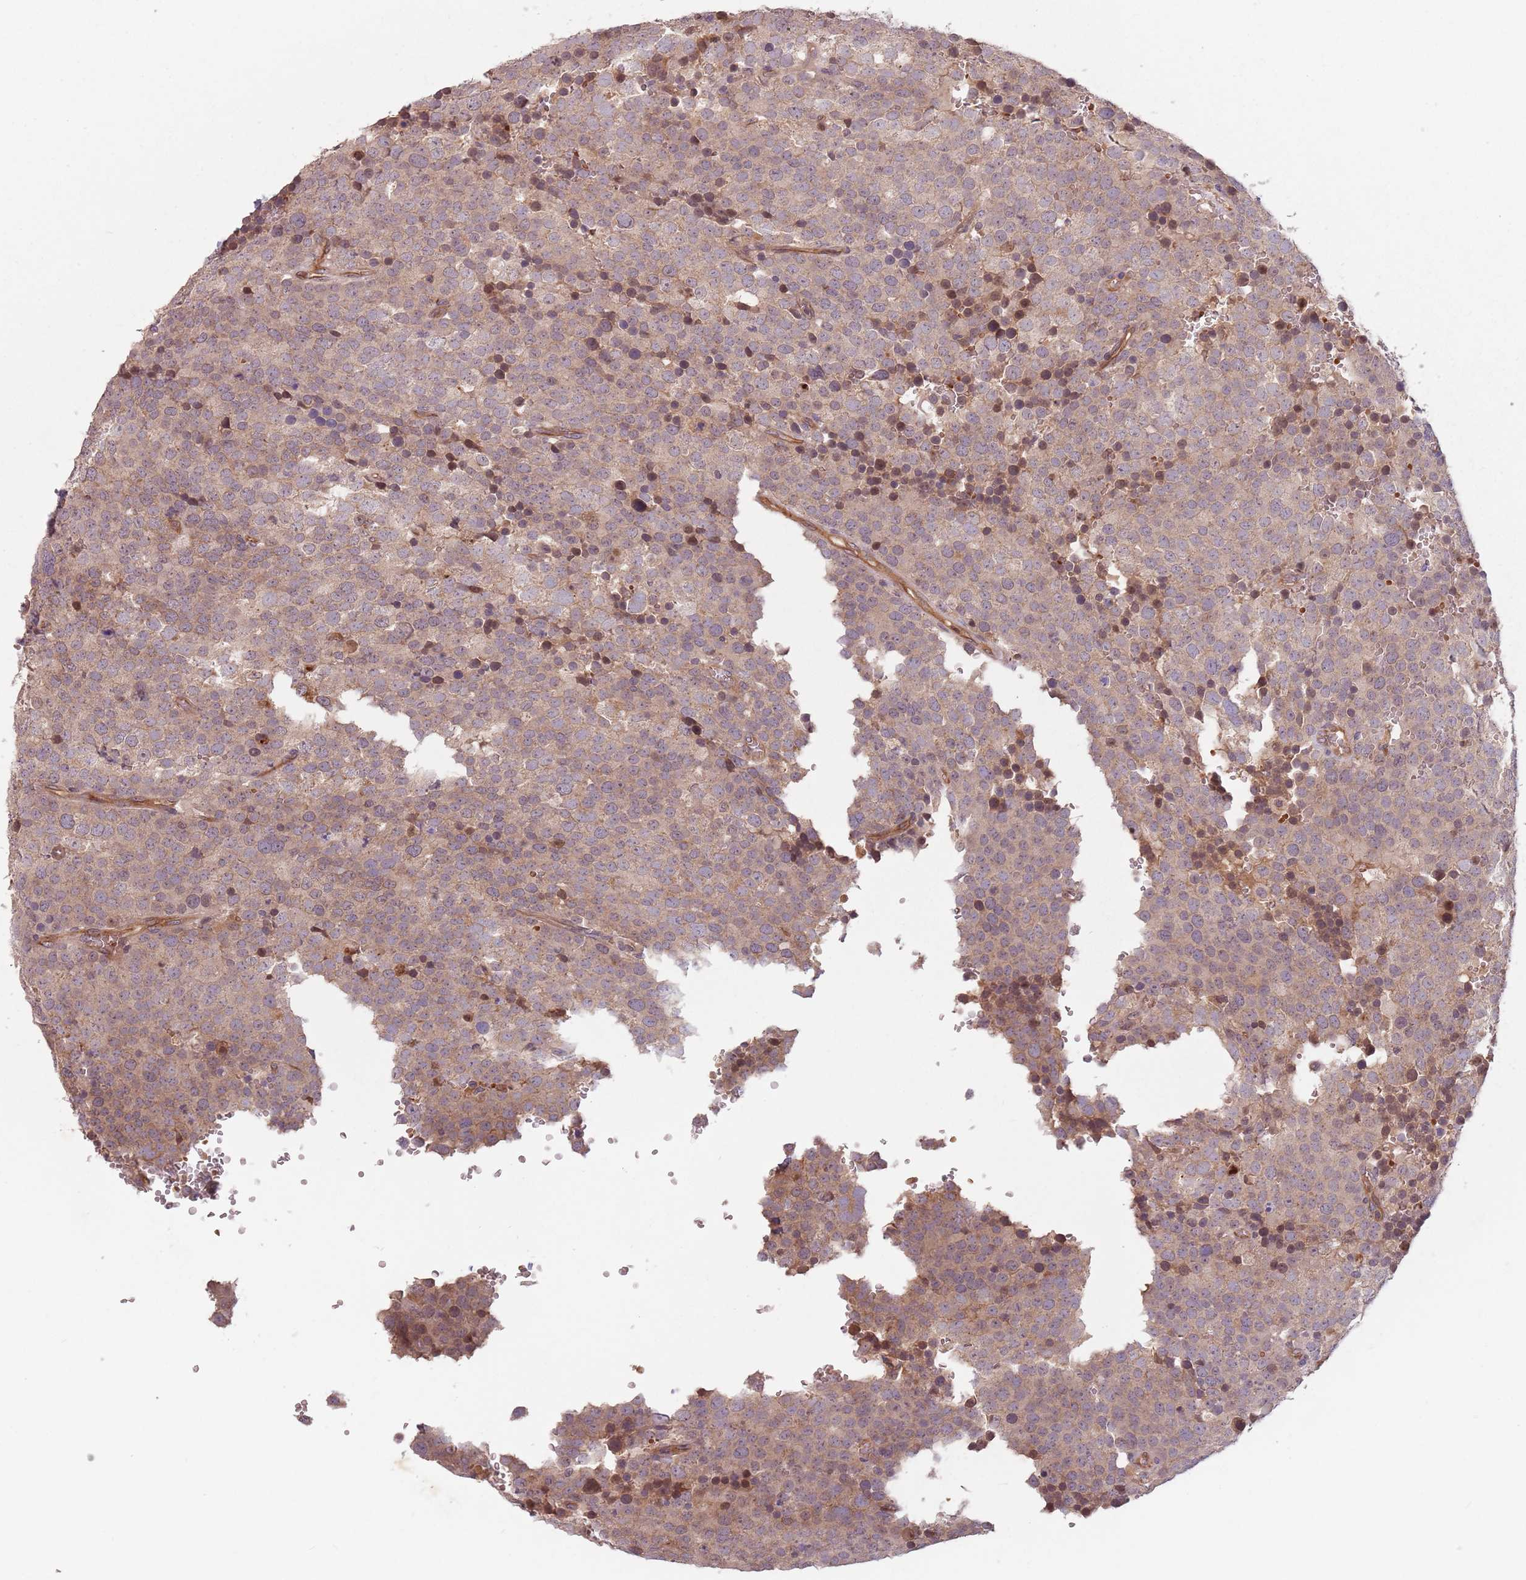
{"staining": {"intensity": "weak", "quantity": ">75%", "location": "cytoplasmic/membranous"}, "tissue": "testis cancer", "cell_type": "Tumor cells", "image_type": "cancer", "snomed": [{"axis": "morphology", "description": "Seminoma, NOS"}, {"axis": "topography", "description": "Testis"}], "caption": "High-magnification brightfield microscopy of seminoma (testis) stained with DAB (brown) and counterstained with hematoxylin (blue). tumor cells exhibit weak cytoplasmic/membranous expression is present in approximately>75% of cells. The protein is stained brown, and the nuclei are stained in blue (DAB (3,3'-diaminobenzidine) IHC with brightfield microscopy, high magnification).", "gene": "GPR180", "patient": {"sex": "male", "age": 71}}